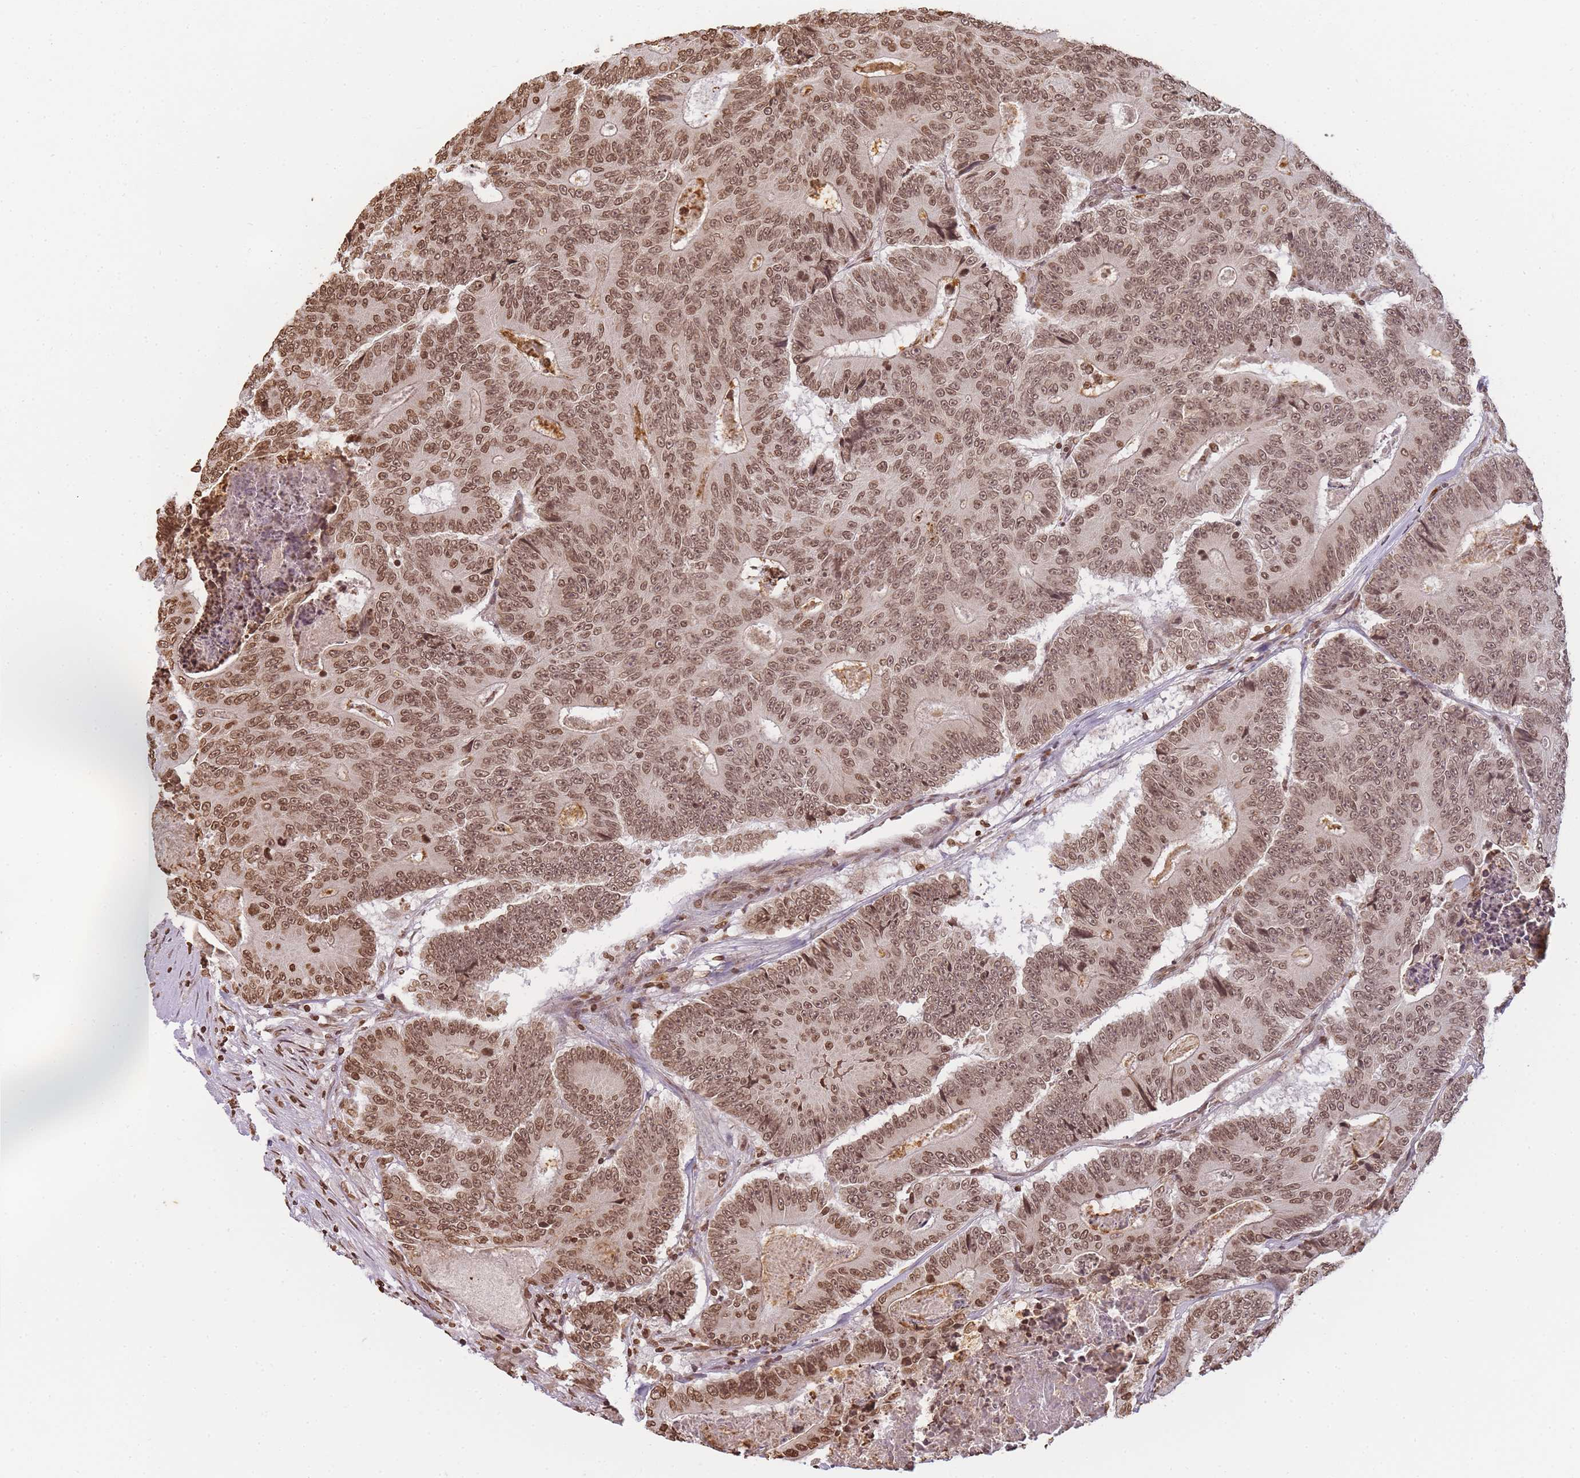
{"staining": {"intensity": "moderate", "quantity": ">75%", "location": "nuclear"}, "tissue": "colorectal cancer", "cell_type": "Tumor cells", "image_type": "cancer", "snomed": [{"axis": "morphology", "description": "Adenocarcinoma, NOS"}, {"axis": "topography", "description": "Colon"}], "caption": "Immunohistochemistry (IHC) photomicrograph of human colorectal cancer (adenocarcinoma) stained for a protein (brown), which exhibits medium levels of moderate nuclear expression in approximately >75% of tumor cells.", "gene": "WWTR1", "patient": {"sex": "male", "age": 83}}